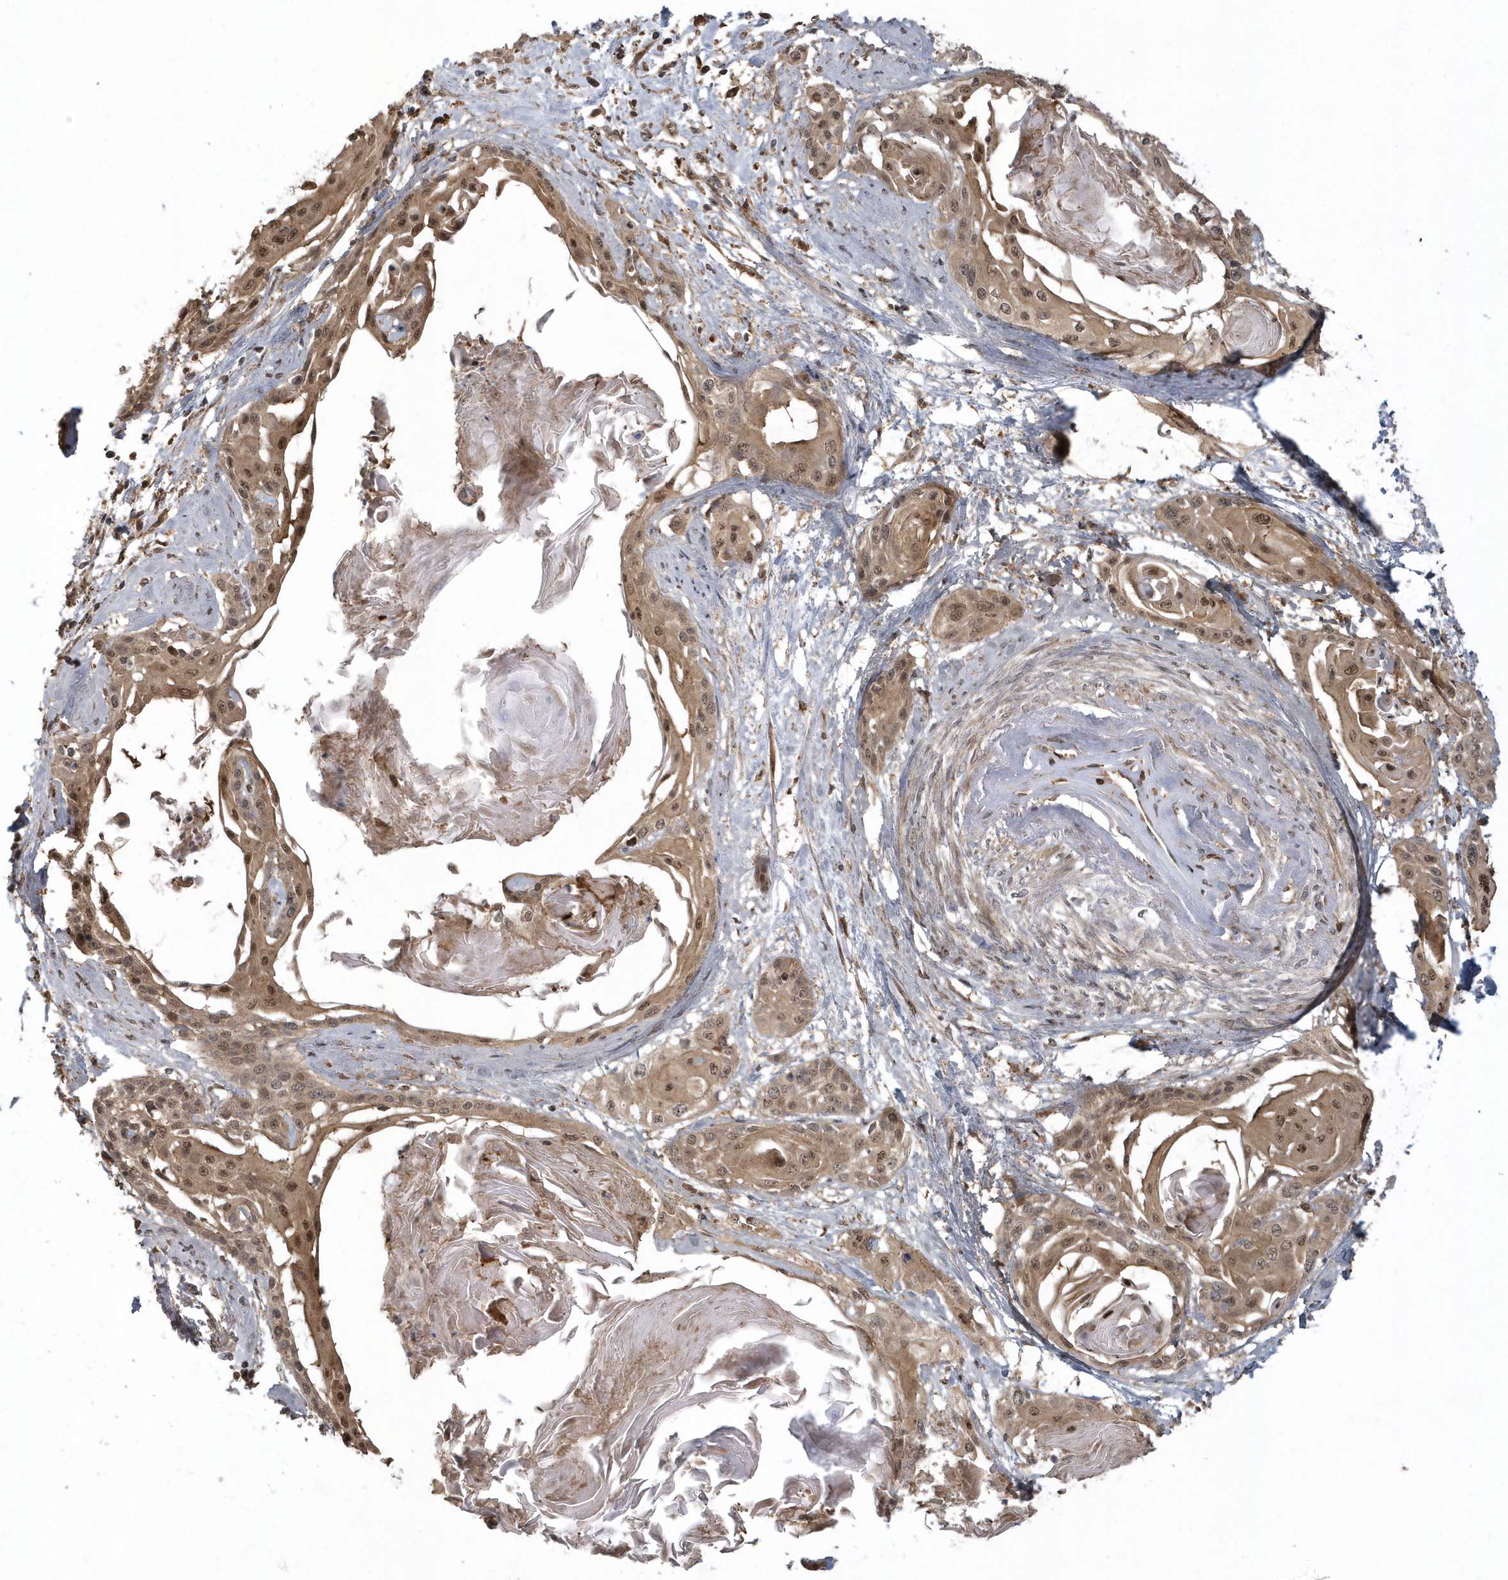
{"staining": {"intensity": "moderate", "quantity": ">75%", "location": "cytoplasmic/membranous,nuclear"}, "tissue": "cervical cancer", "cell_type": "Tumor cells", "image_type": "cancer", "snomed": [{"axis": "morphology", "description": "Squamous cell carcinoma, NOS"}, {"axis": "topography", "description": "Cervix"}], "caption": "Immunohistochemical staining of human cervical squamous cell carcinoma shows medium levels of moderate cytoplasmic/membranous and nuclear positivity in approximately >75% of tumor cells.", "gene": "LACC1", "patient": {"sex": "female", "age": 57}}